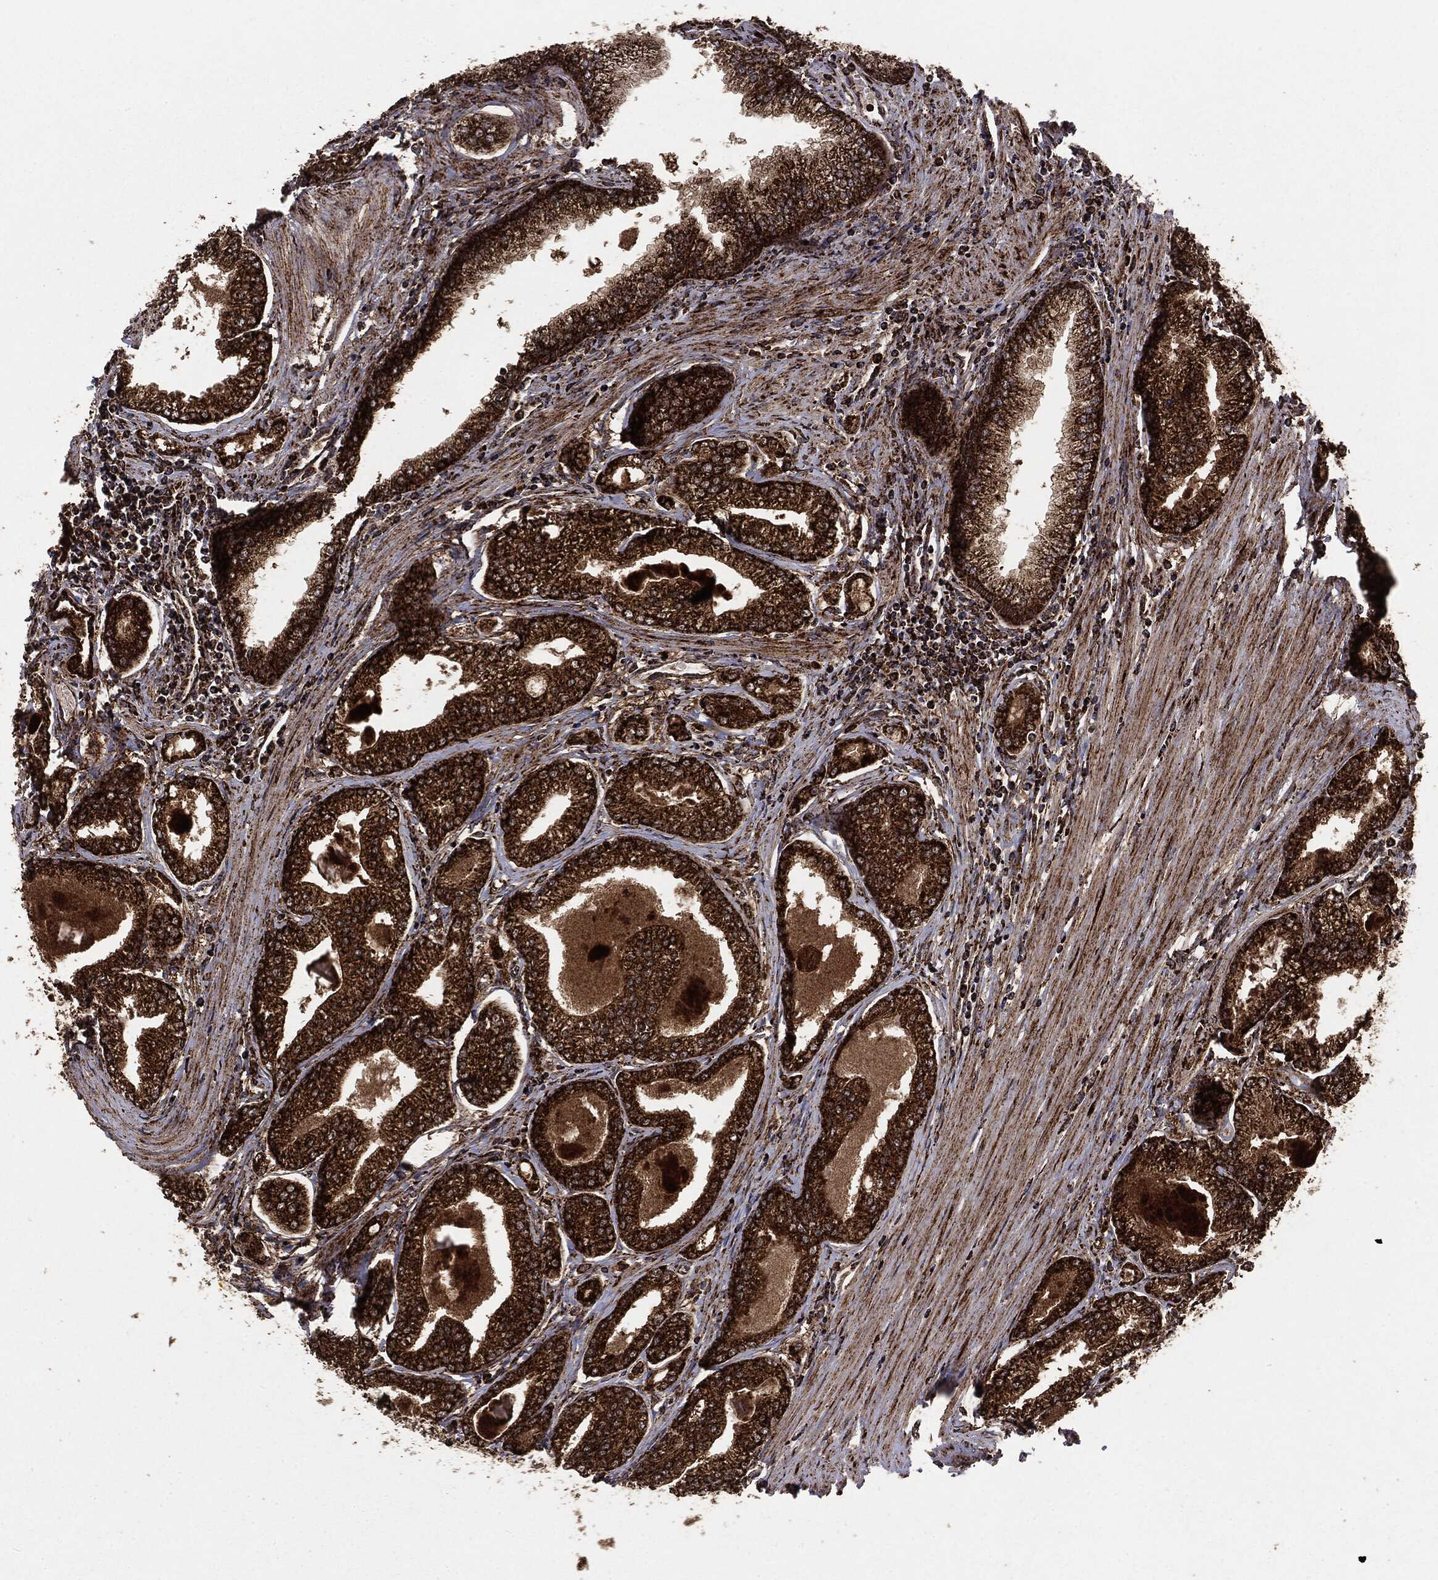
{"staining": {"intensity": "strong", "quantity": ">75%", "location": "cytoplasmic/membranous"}, "tissue": "prostate cancer", "cell_type": "Tumor cells", "image_type": "cancer", "snomed": [{"axis": "morphology", "description": "Adenocarcinoma, Low grade"}, {"axis": "topography", "description": "Prostate"}], "caption": "This histopathology image displays IHC staining of prostate cancer (adenocarcinoma (low-grade)), with high strong cytoplasmic/membranous staining in approximately >75% of tumor cells.", "gene": "MAP2K1", "patient": {"sex": "male", "age": 72}}